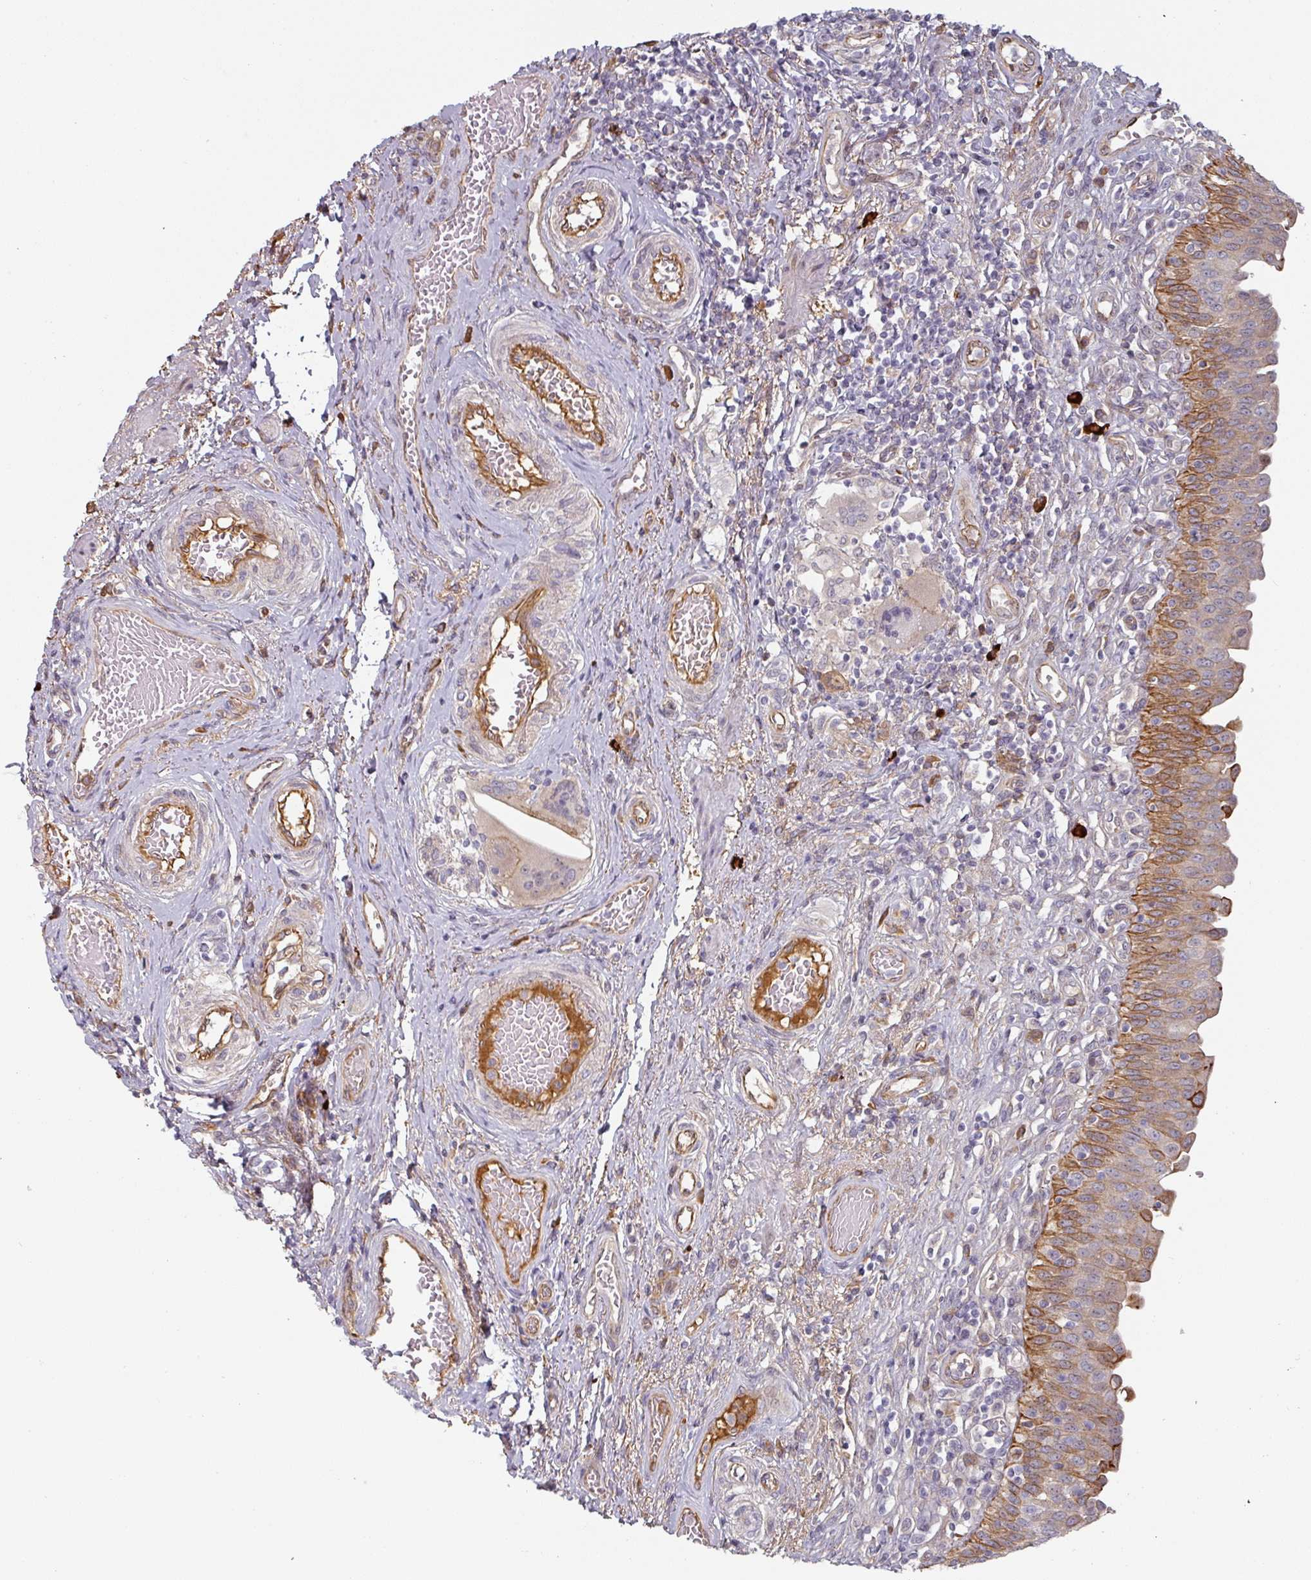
{"staining": {"intensity": "moderate", "quantity": "25%-75%", "location": "cytoplasmic/membranous"}, "tissue": "urinary bladder", "cell_type": "Urothelial cells", "image_type": "normal", "snomed": [{"axis": "morphology", "description": "Normal tissue, NOS"}, {"axis": "topography", "description": "Urinary bladder"}], "caption": "Immunohistochemistry (IHC) image of normal urinary bladder: urinary bladder stained using immunohistochemistry (IHC) shows medium levels of moderate protein expression localized specifically in the cytoplasmic/membranous of urothelial cells, appearing as a cytoplasmic/membranous brown color.", "gene": "CEP78", "patient": {"sex": "male", "age": 71}}